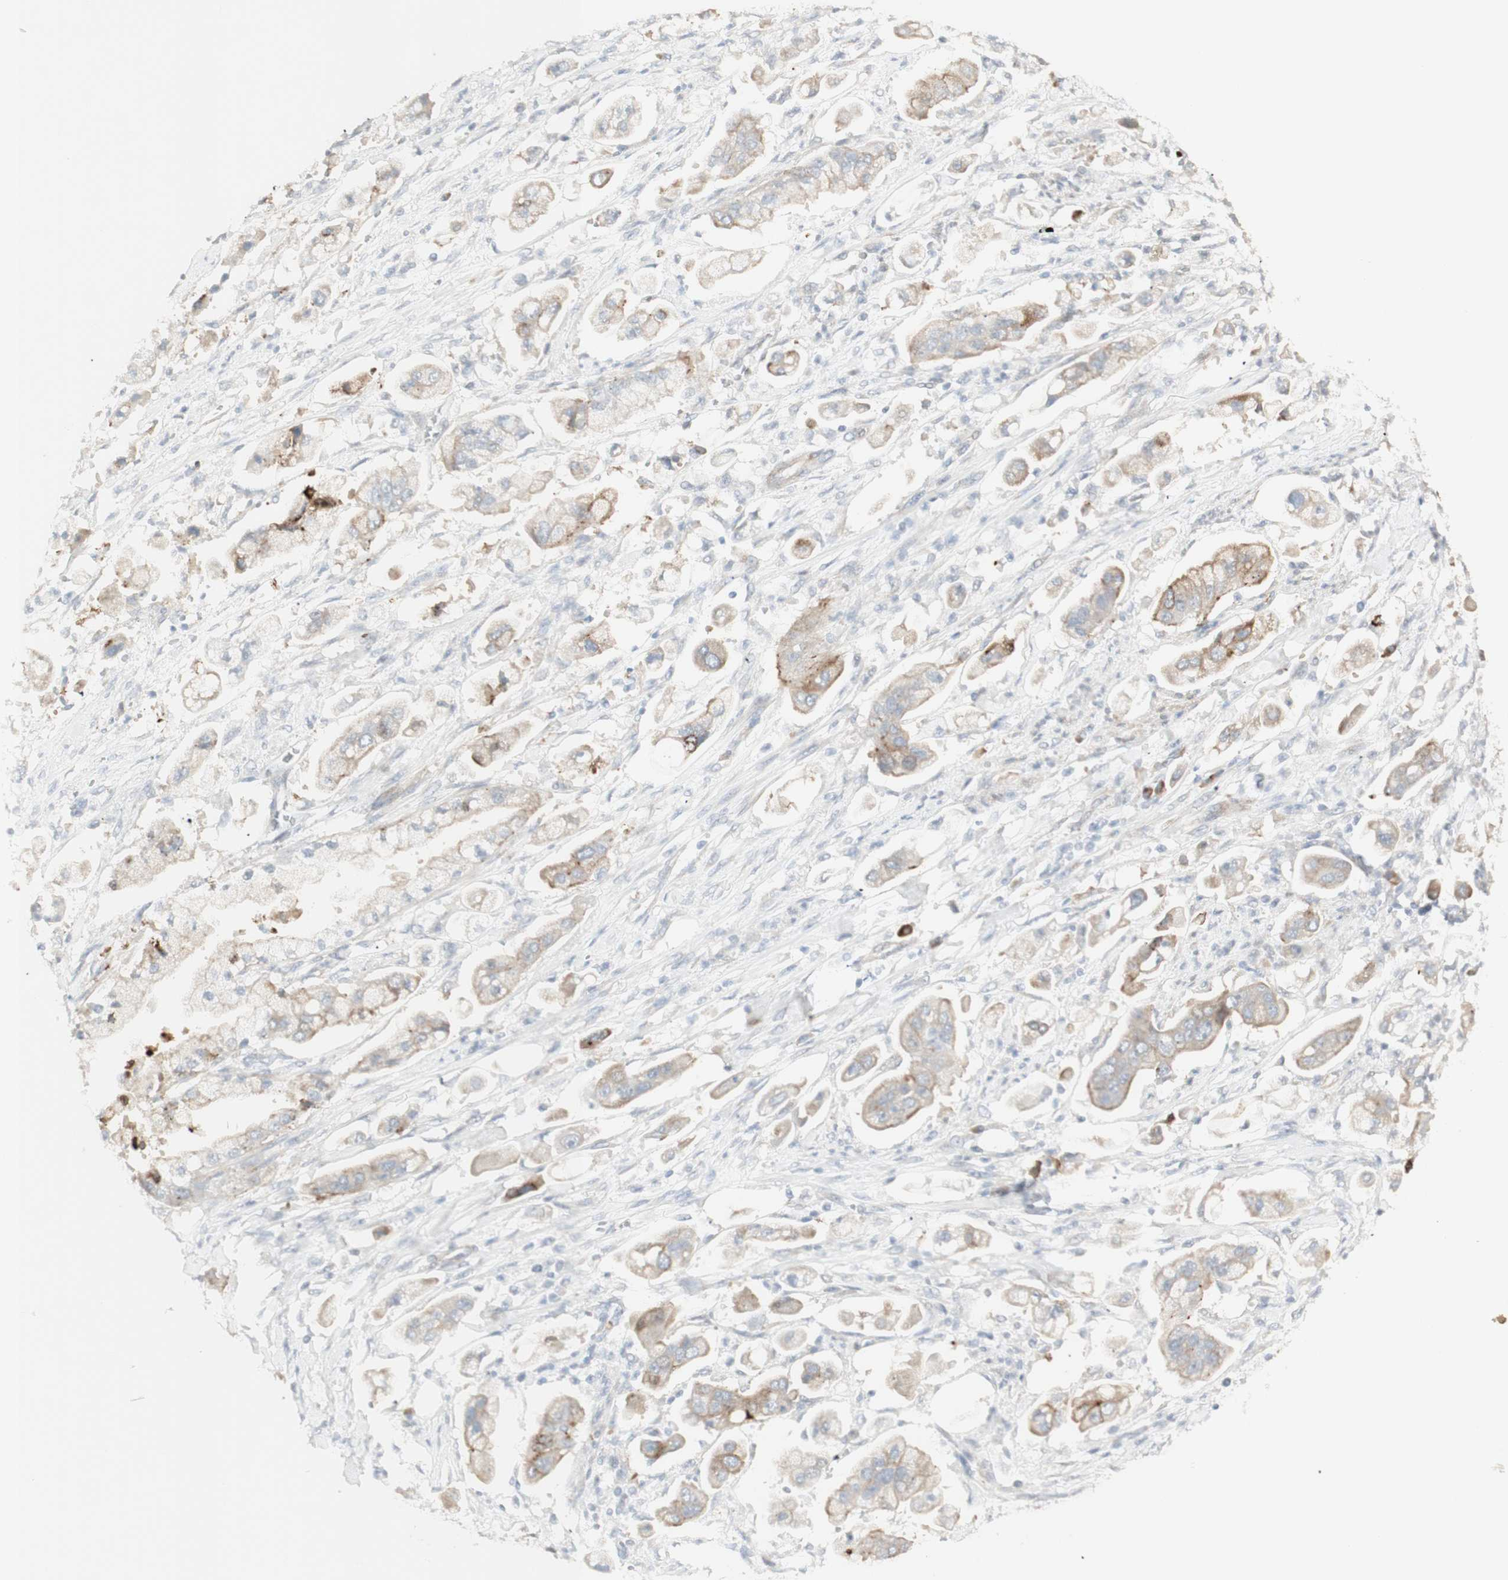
{"staining": {"intensity": "weak", "quantity": ">75%", "location": "cytoplasmic/membranous"}, "tissue": "stomach cancer", "cell_type": "Tumor cells", "image_type": "cancer", "snomed": [{"axis": "morphology", "description": "Adenocarcinoma, NOS"}, {"axis": "topography", "description": "Stomach"}], "caption": "Stomach cancer (adenocarcinoma) tissue shows weak cytoplasmic/membranous positivity in approximately >75% of tumor cells (DAB (3,3'-diaminobenzidine) IHC with brightfield microscopy, high magnification).", "gene": "NDST4", "patient": {"sex": "male", "age": 62}}